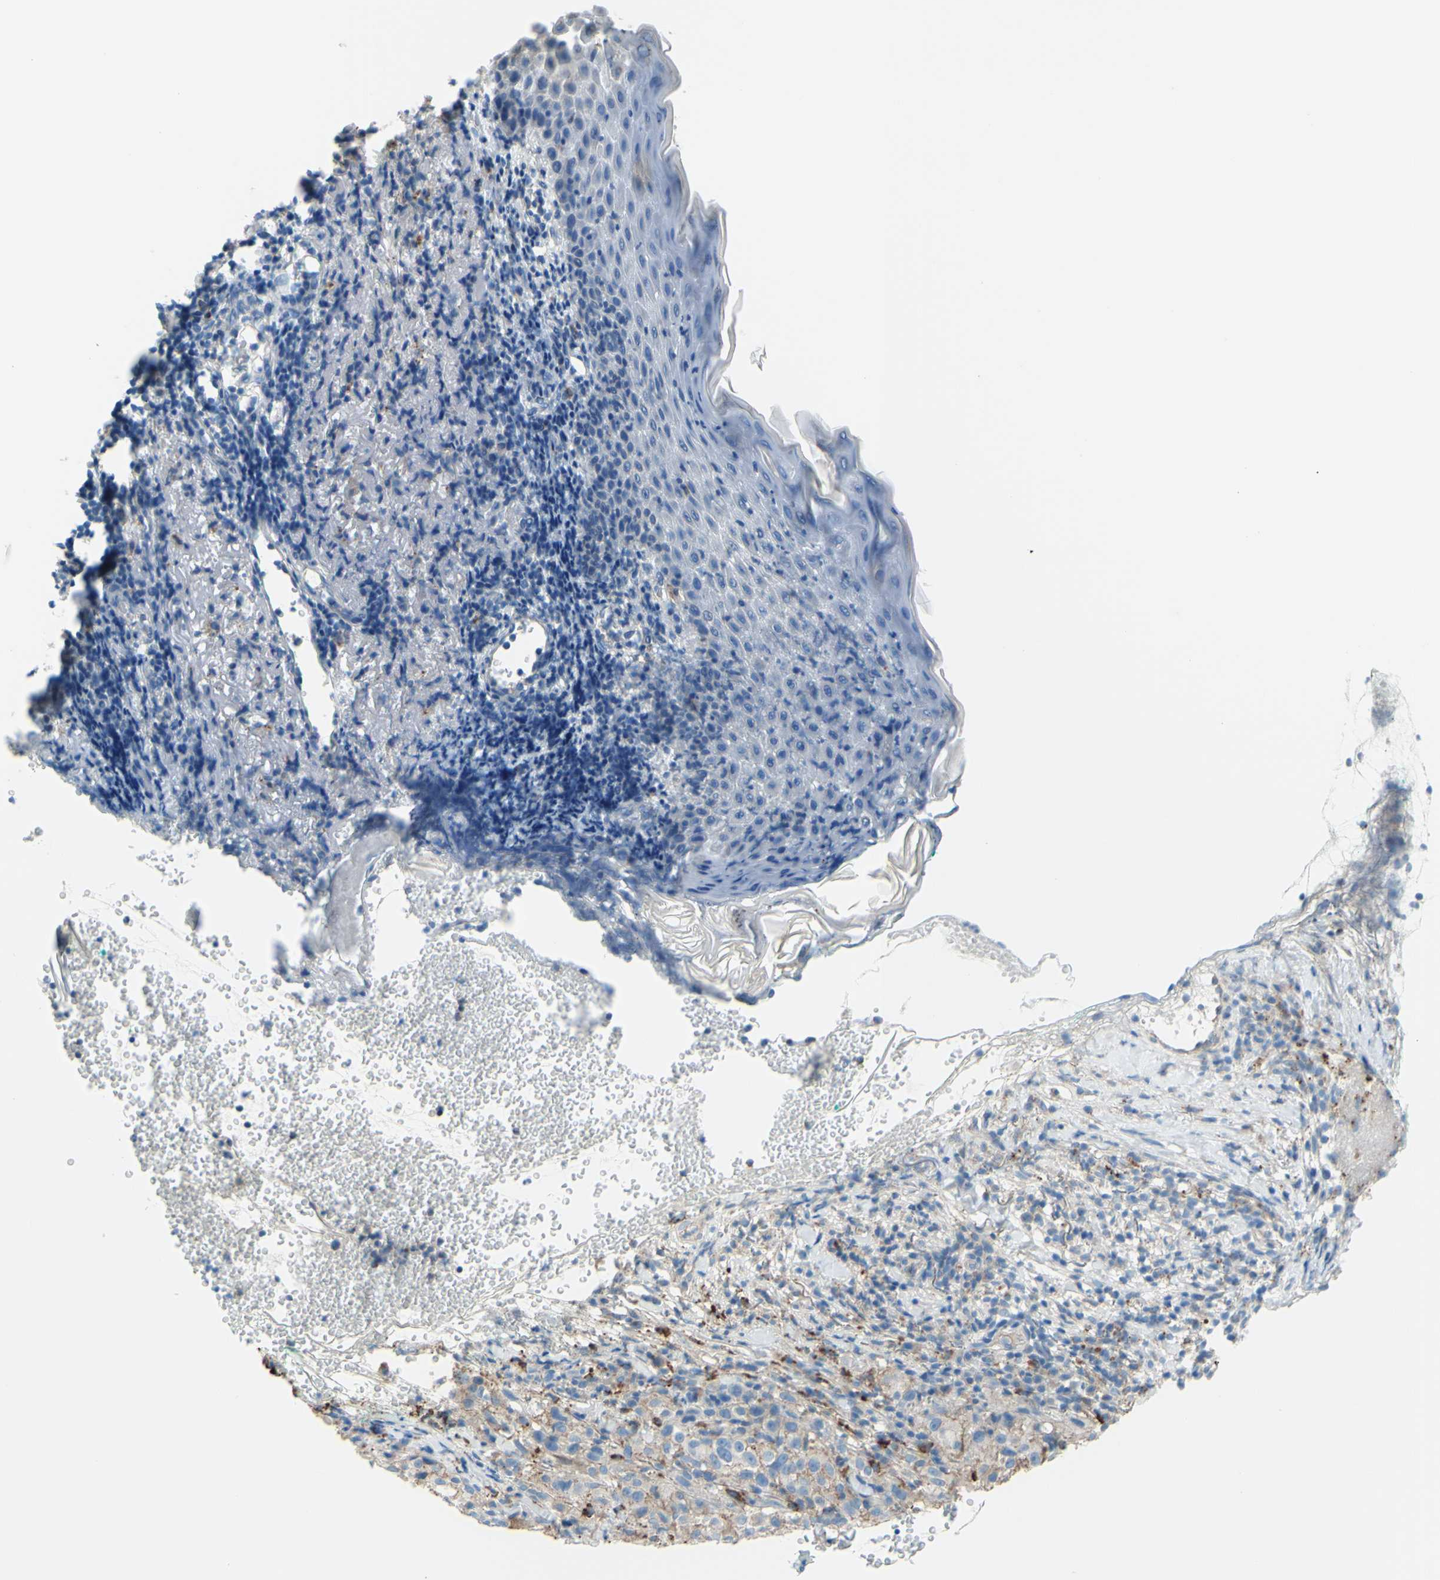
{"staining": {"intensity": "weak", "quantity": "25%-75%", "location": "cytoplasmic/membranous"}, "tissue": "melanoma", "cell_type": "Tumor cells", "image_type": "cancer", "snomed": [{"axis": "morphology", "description": "Necrosis, NOS"}, {"axis": "morphology", "description": "Malignant melanoma, NOS"}, {"axis": "topography", "description": "Skin"}], "caption": "Immunohistochemical staining of malignant melanoma exhibits low levels of weak cytoplasmic/membranous protein expression in about 25%-75% of tumor cells.", "gene": "CTSD", "patient": {"sex": "female", "age": 87}}